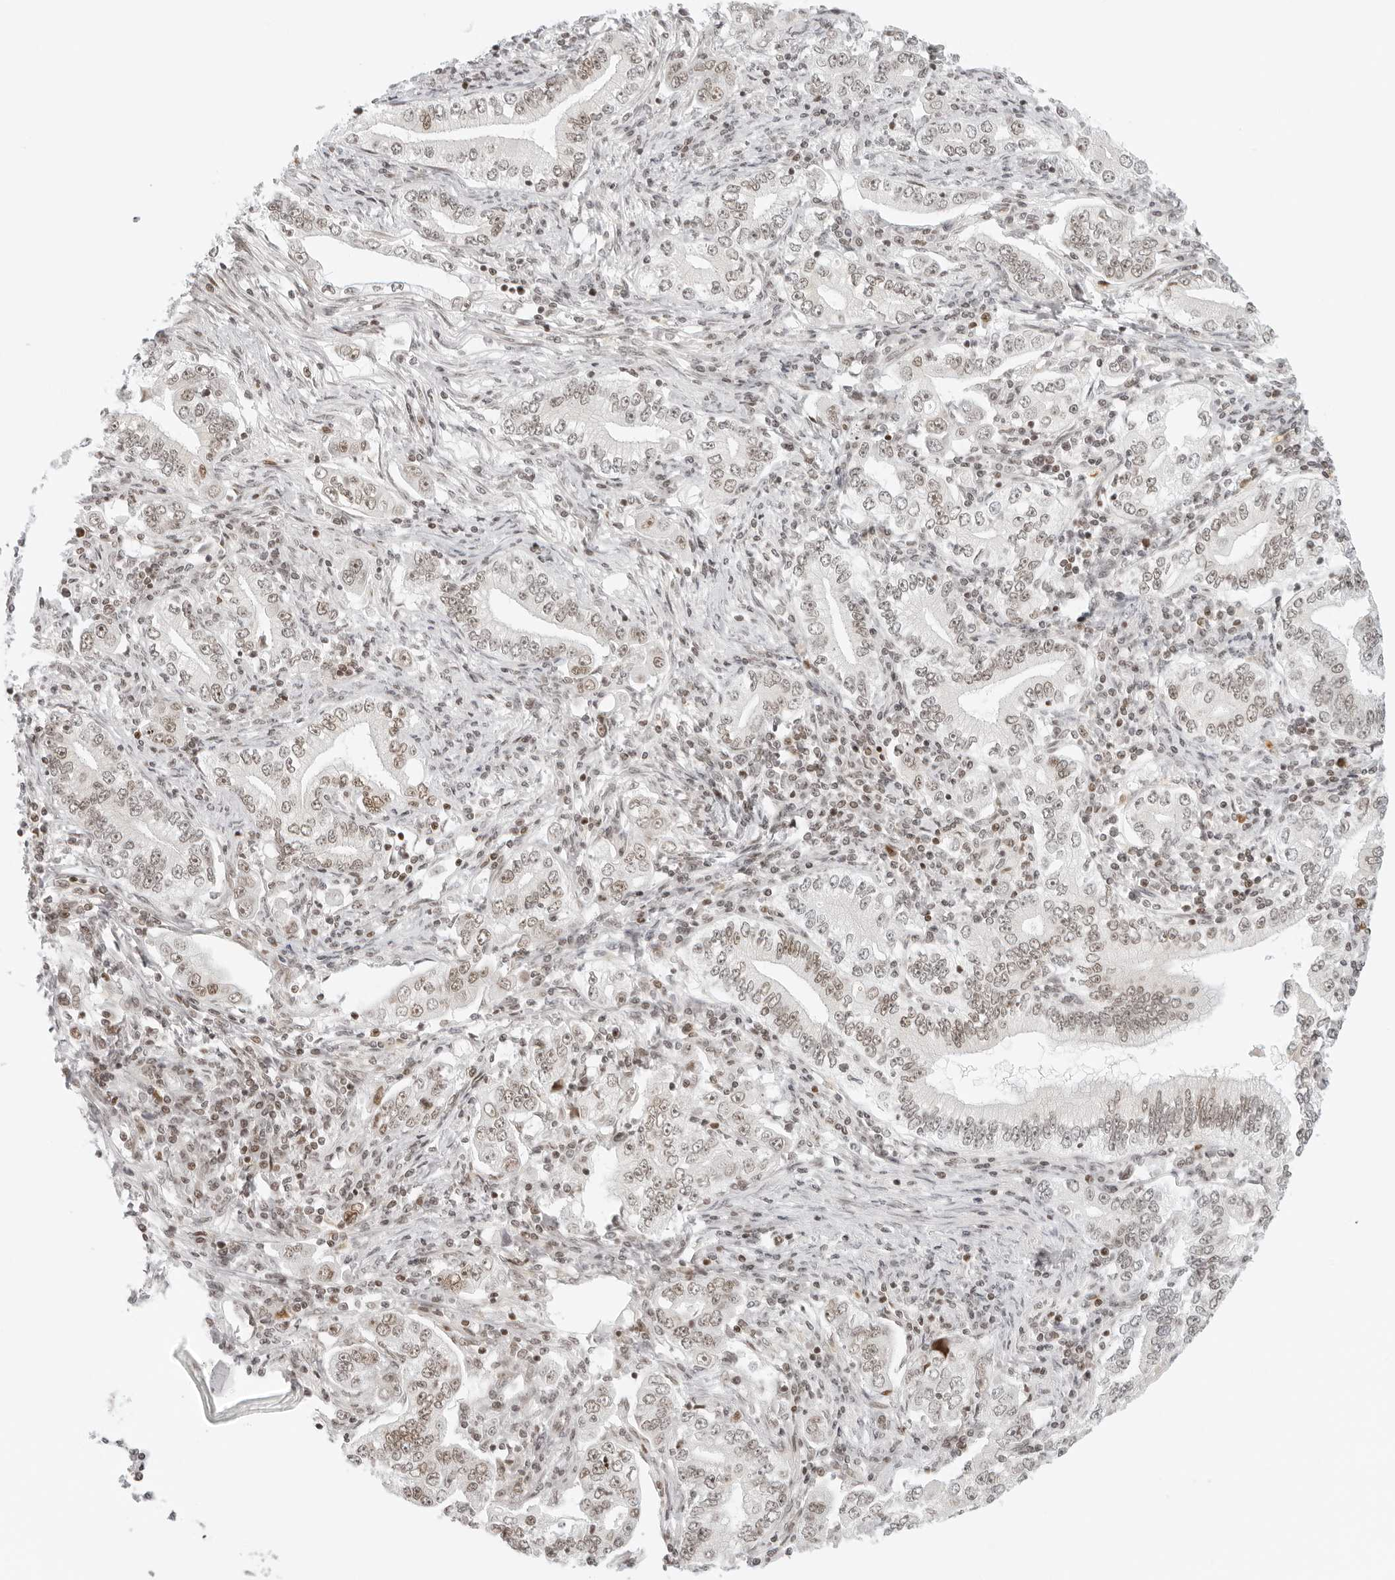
{"staining": {"intensity": "moderate", "quantity": "25%-75%", "location": "nuclear"}, "tissue": "stomach cancer", "cell_type": "Tumor cells", "image_type": "cancer", "snomed": [{"axis": "morphology", "description": "Adenocarcinoma, NOS"}, {"axis": "topography", "description": "Stomach, lower"}], "caption": "This photomicrograph demonstrates immunohistochemistry staining of human adenocarcinoma (stomach), with medium moderate nuclear staining in about 25%-75% of tumor cells.", "gene": "RCC1", "patient": {"sex": "female", "age": 72}}